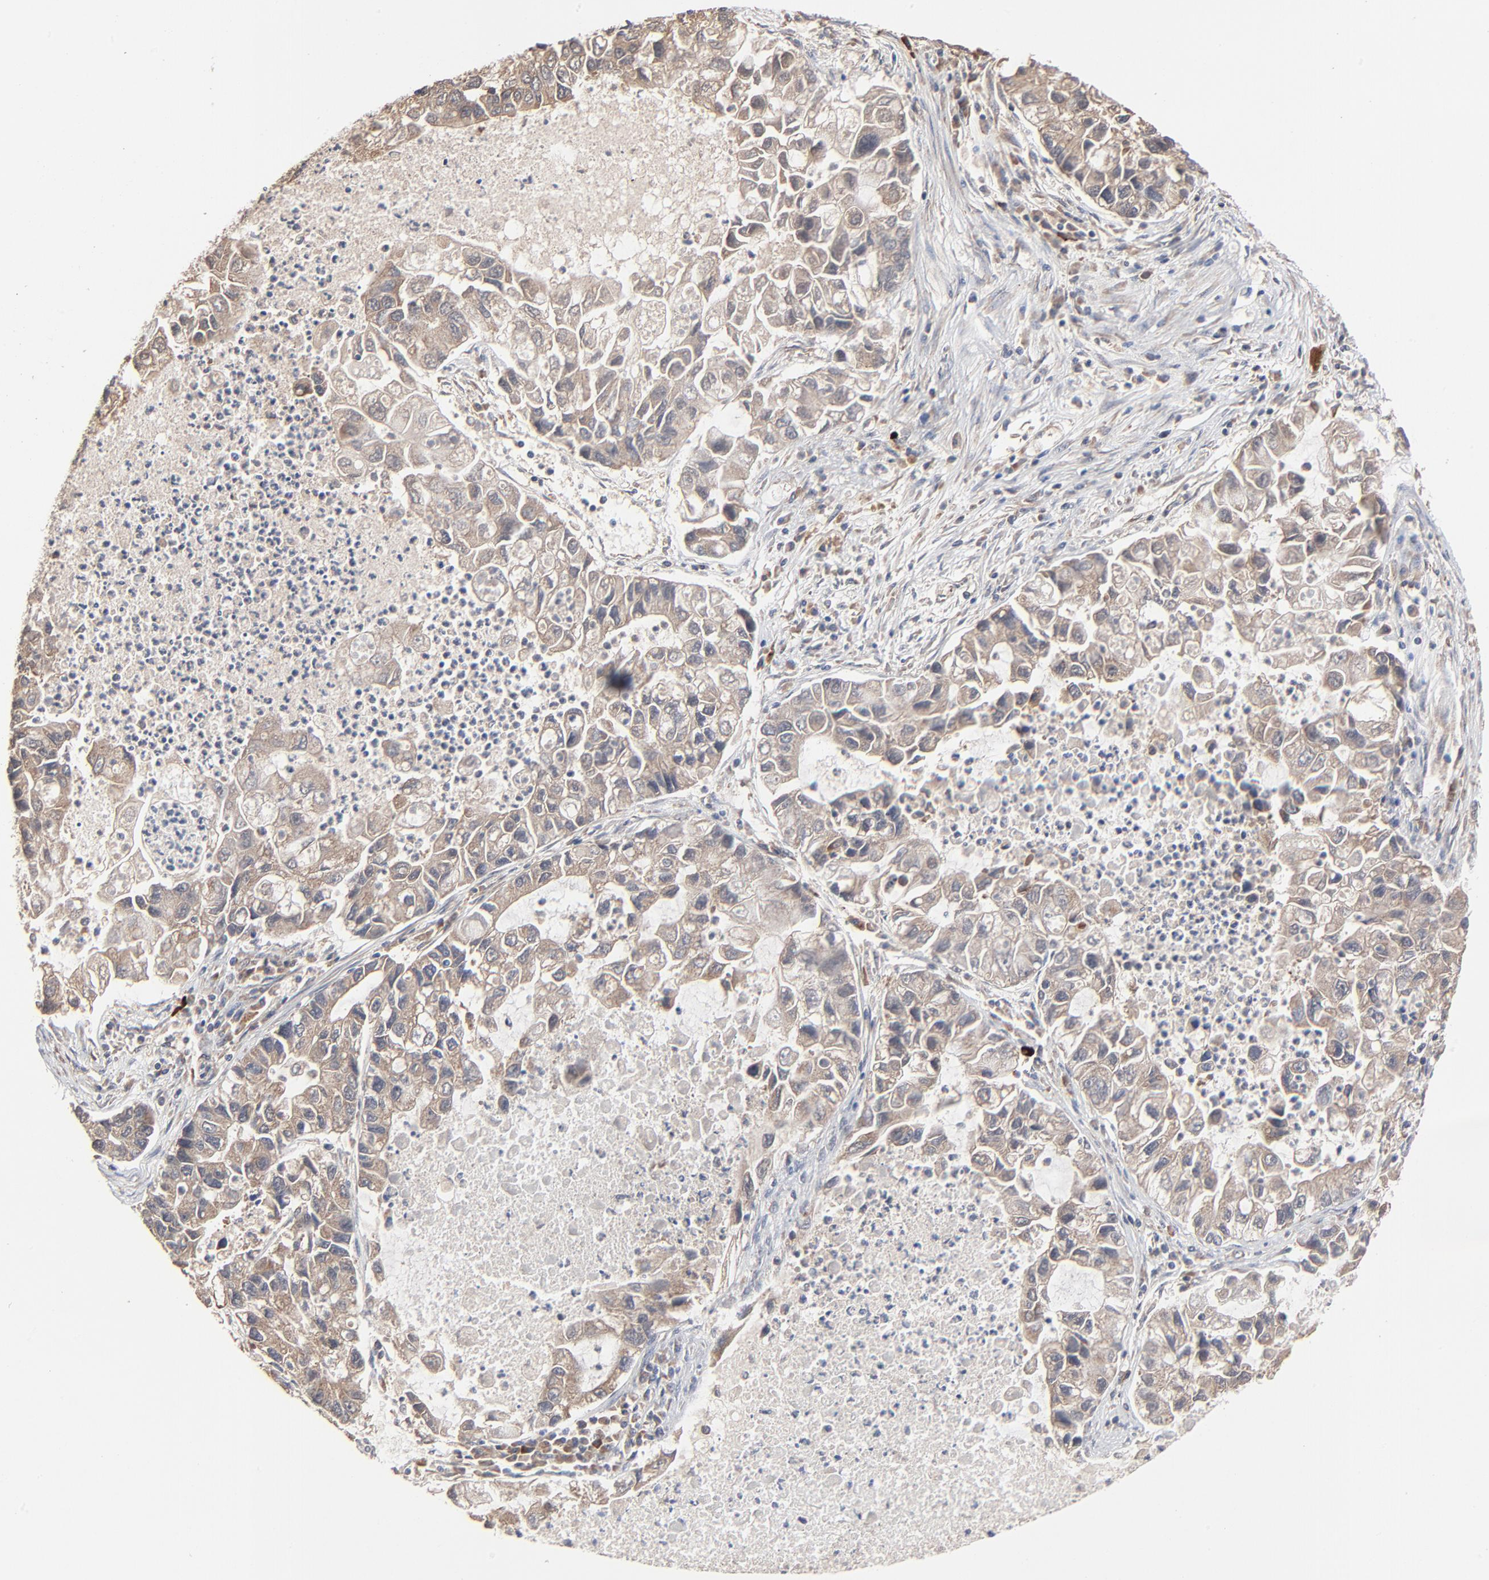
{"staining": {"intensity": "moderate", "quantity": ">75%", "location": "cytoplasmic/membranous"}, "tissue": "lung cancer", "cell_type": "Tumor cells", "image_type": "cancer", "snomed": [{"axis": "morphology", "description": "Adenocarcinoma, NOS"}, {"axis": "topography", "description": "Lung"}], "caption": "Immunohistochemical staining of human lung cancer (adenocarcinoma) exhibits moderate cytoplasmic/membranous protein staining in about >75% of tumor cells. Using DAB (3,3'-diaminobenzidine) (brown) and hematoxylin (blue) stains, captured at high magnification using brightfield microscopy.", "gene": "ABLIM3", "patient": {"sex": "female", "age": 51}}